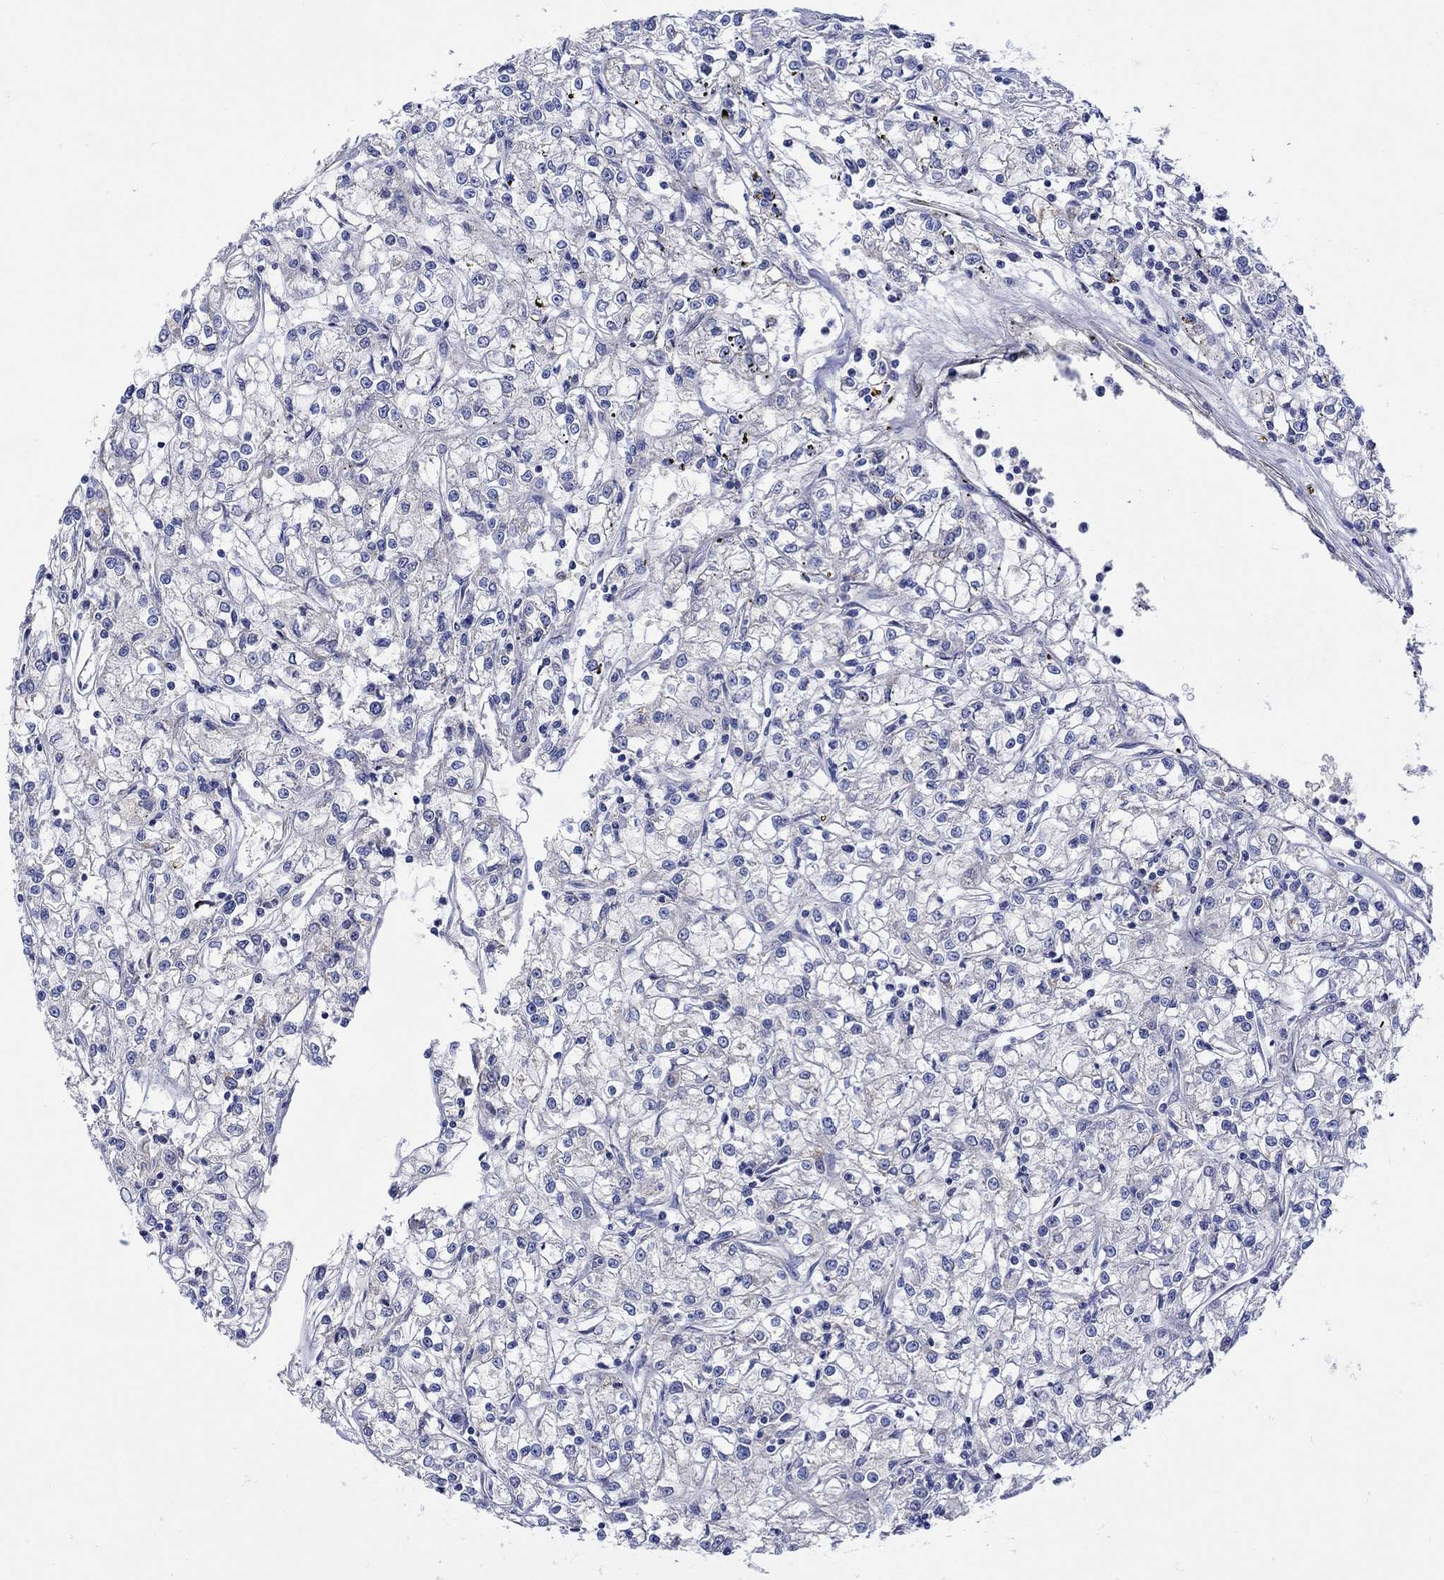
{"staining": {"intensity": "negative", "quantity": "none", "location": "none"}, "tissue": "renal cancer", "cell_type": "Tumor cells", "image_type": "cancer", "snomed": [{"axis": "morphology", "description": "Adenocarcinoma, NOS"}, {"axis": "topography", "description": "Kidney"}], "caption": "The image demonstrates no staining of tumor cells in adenocarcinoma (renal).", "gene": "MSI1", "patient": {"sex": "female", "age": 59}}